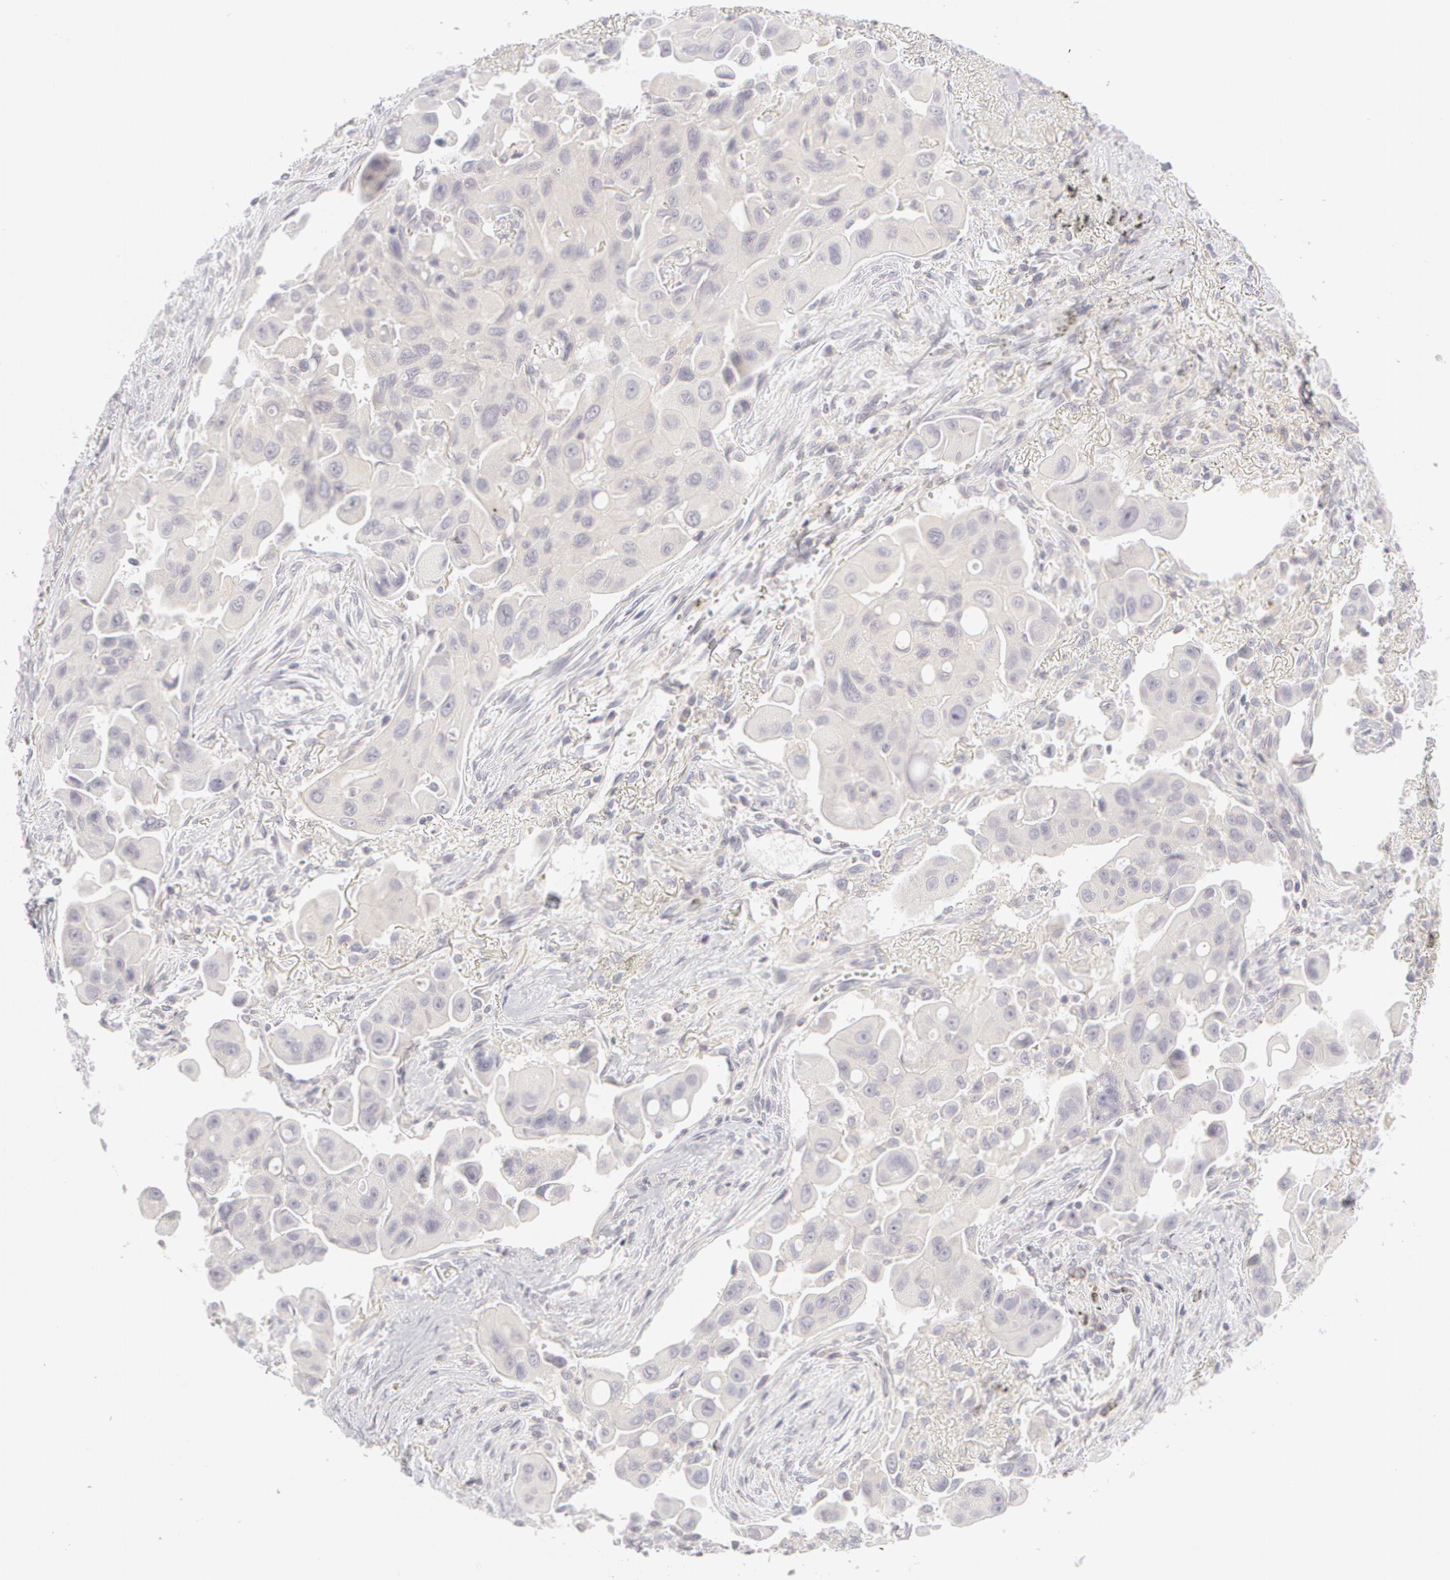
{"staining": {"intensity": "negative", "quantity": "none", "location": "none"}, "tissue": "lung cancer", "cell_type": "Tumor cells", "image_type": "cancer", "snomed": [{"axis": "morphology", "description": "Adenocarcinoma, NOS"}, {"axis": "topography", "description": "Lung"}], "caption": "Adenocarcinoma (lung) was stained to show a protein in brown. There is no significant positivity in tumor cells.", "gene": "ABCB1", "patient": {"sex": "male", "age": 68}}